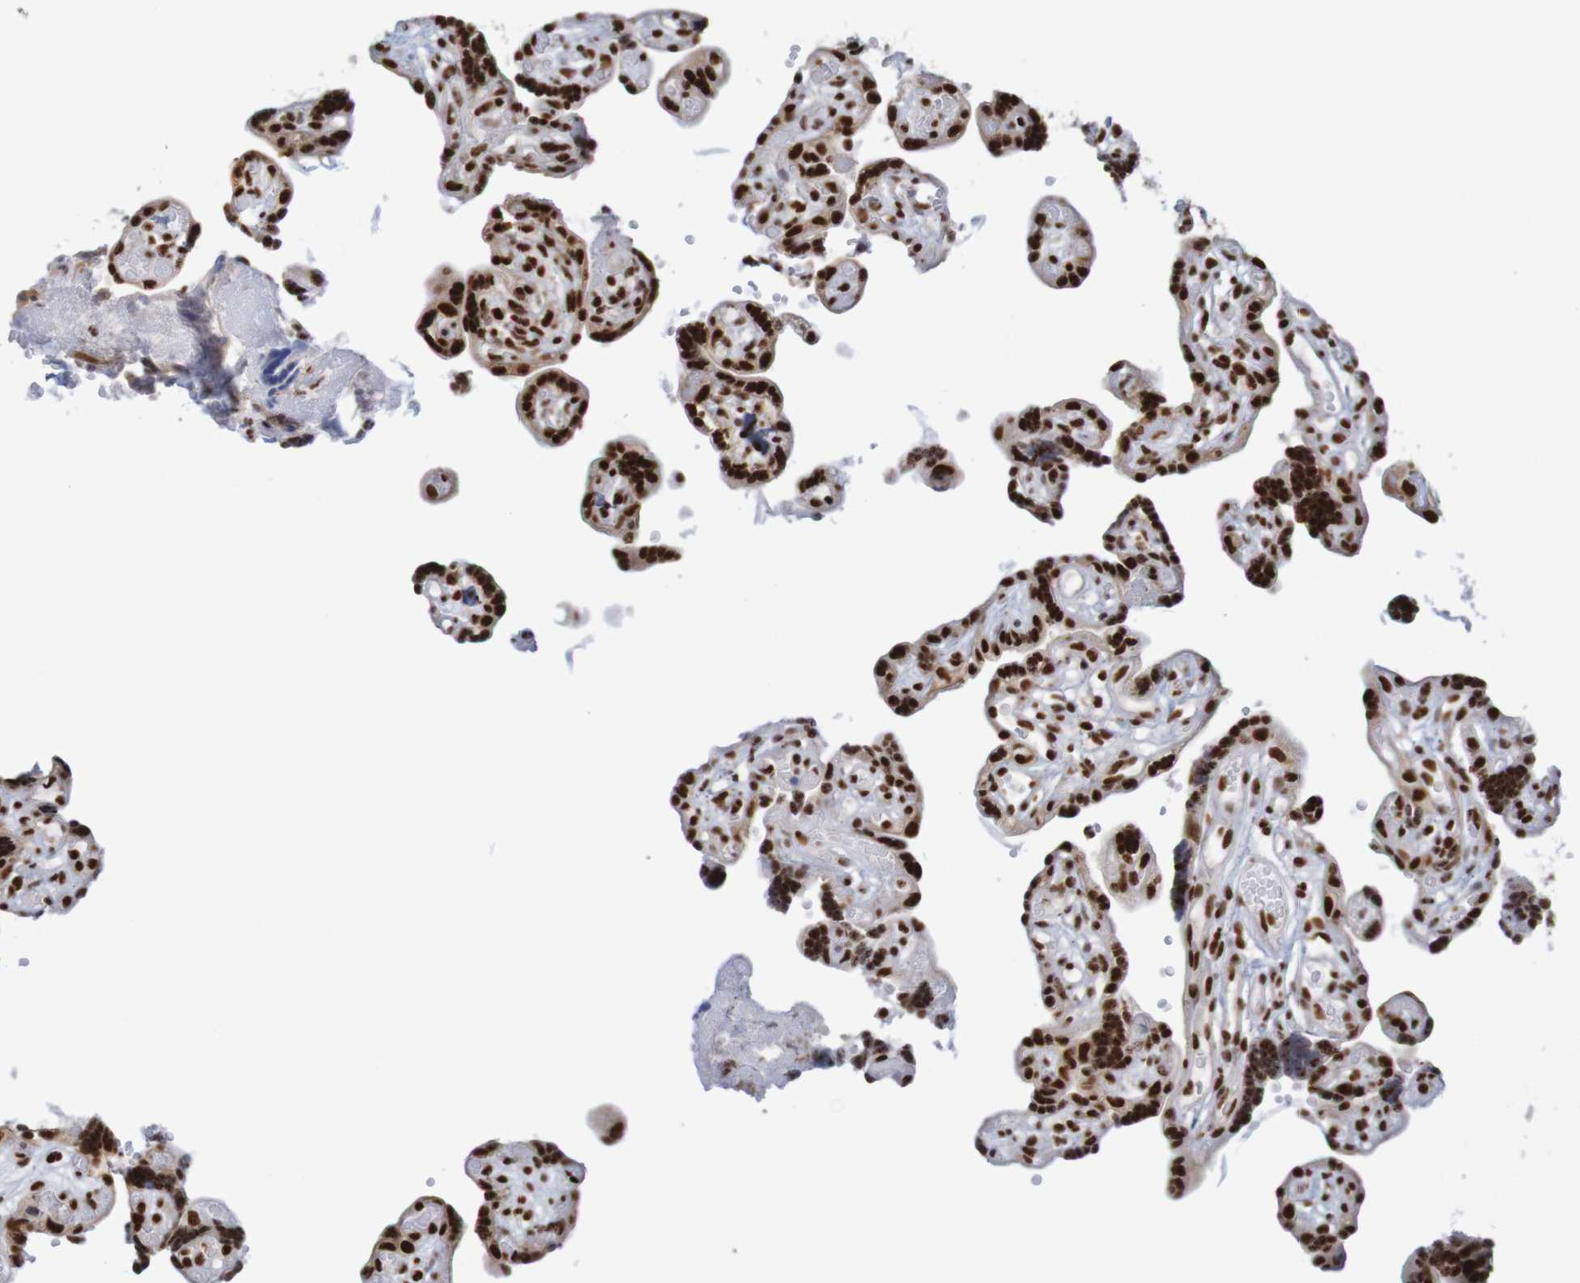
{"staining": {"intensity": "strong", "quantity": ">75%", "location": "nuclear"}, "tissue": "placenta", "cell_type": "Decidual cells", "image_type": "normal", "snomed": [{"axis": "morphology", "description": "Normal tissue, NOS"}, {"axis": "topography", "description": "Placenta"}], "caption": "Immunohistochemistry (IHC) of benign placenta exhibits high levels of strong nuclear positivity in about >75% of decidual cells.", "gene": "THRAP3", "patient": {"sex": "female", "age": 30}}